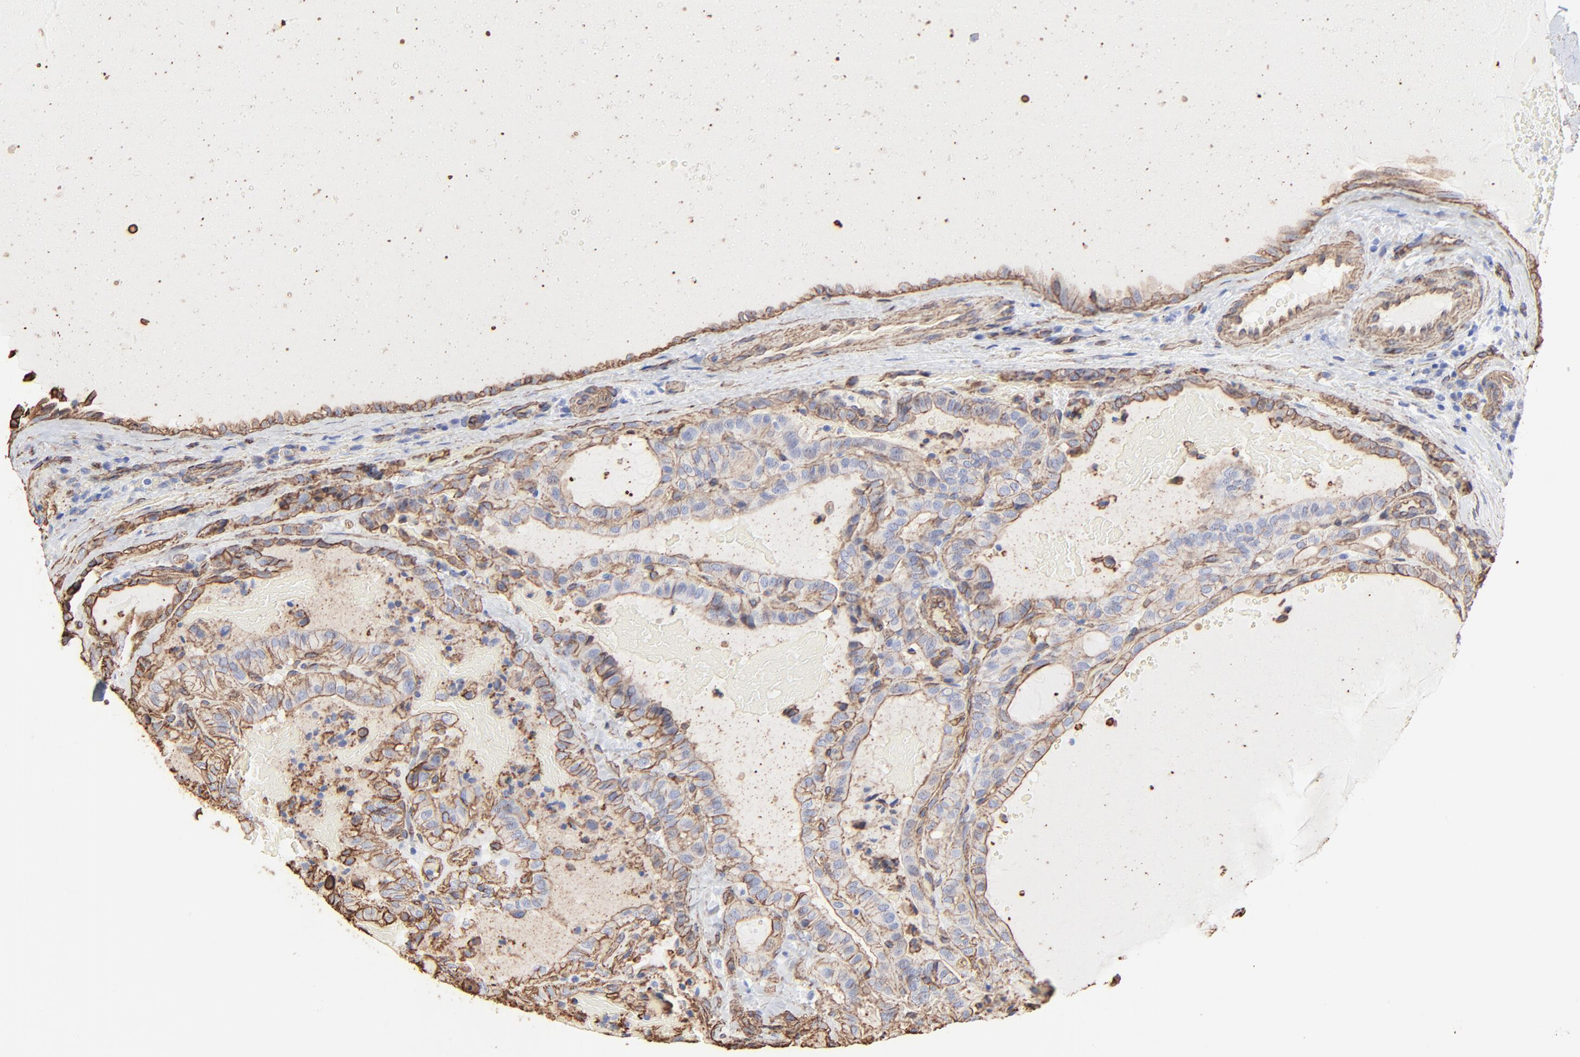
{"staining": {"intensity": "weak", "quantity": ">75%", "location": "cytoplasmic/membranous"}, "tissue": "thyroid cancer", "cell_type": "Tumor cells", "image_type": "cancer", "snomed": [{"axis": "morphology", "description": "Papillary adenocarcinoma, NOS"}, {"axis": "topography", "description": "Thyroid gland"}], "caption": "Immunohistochemical staining of human thyroid cancer (papillary adenocarcinoma) reveals low levels of weak cytoplasmic/membranous protein staining in approximately >75% of tumor cells. (IHC, brightfield microscopy, high magnification).", "gene": "CAV1", "patient": {"sex": "male", "age": 77}}